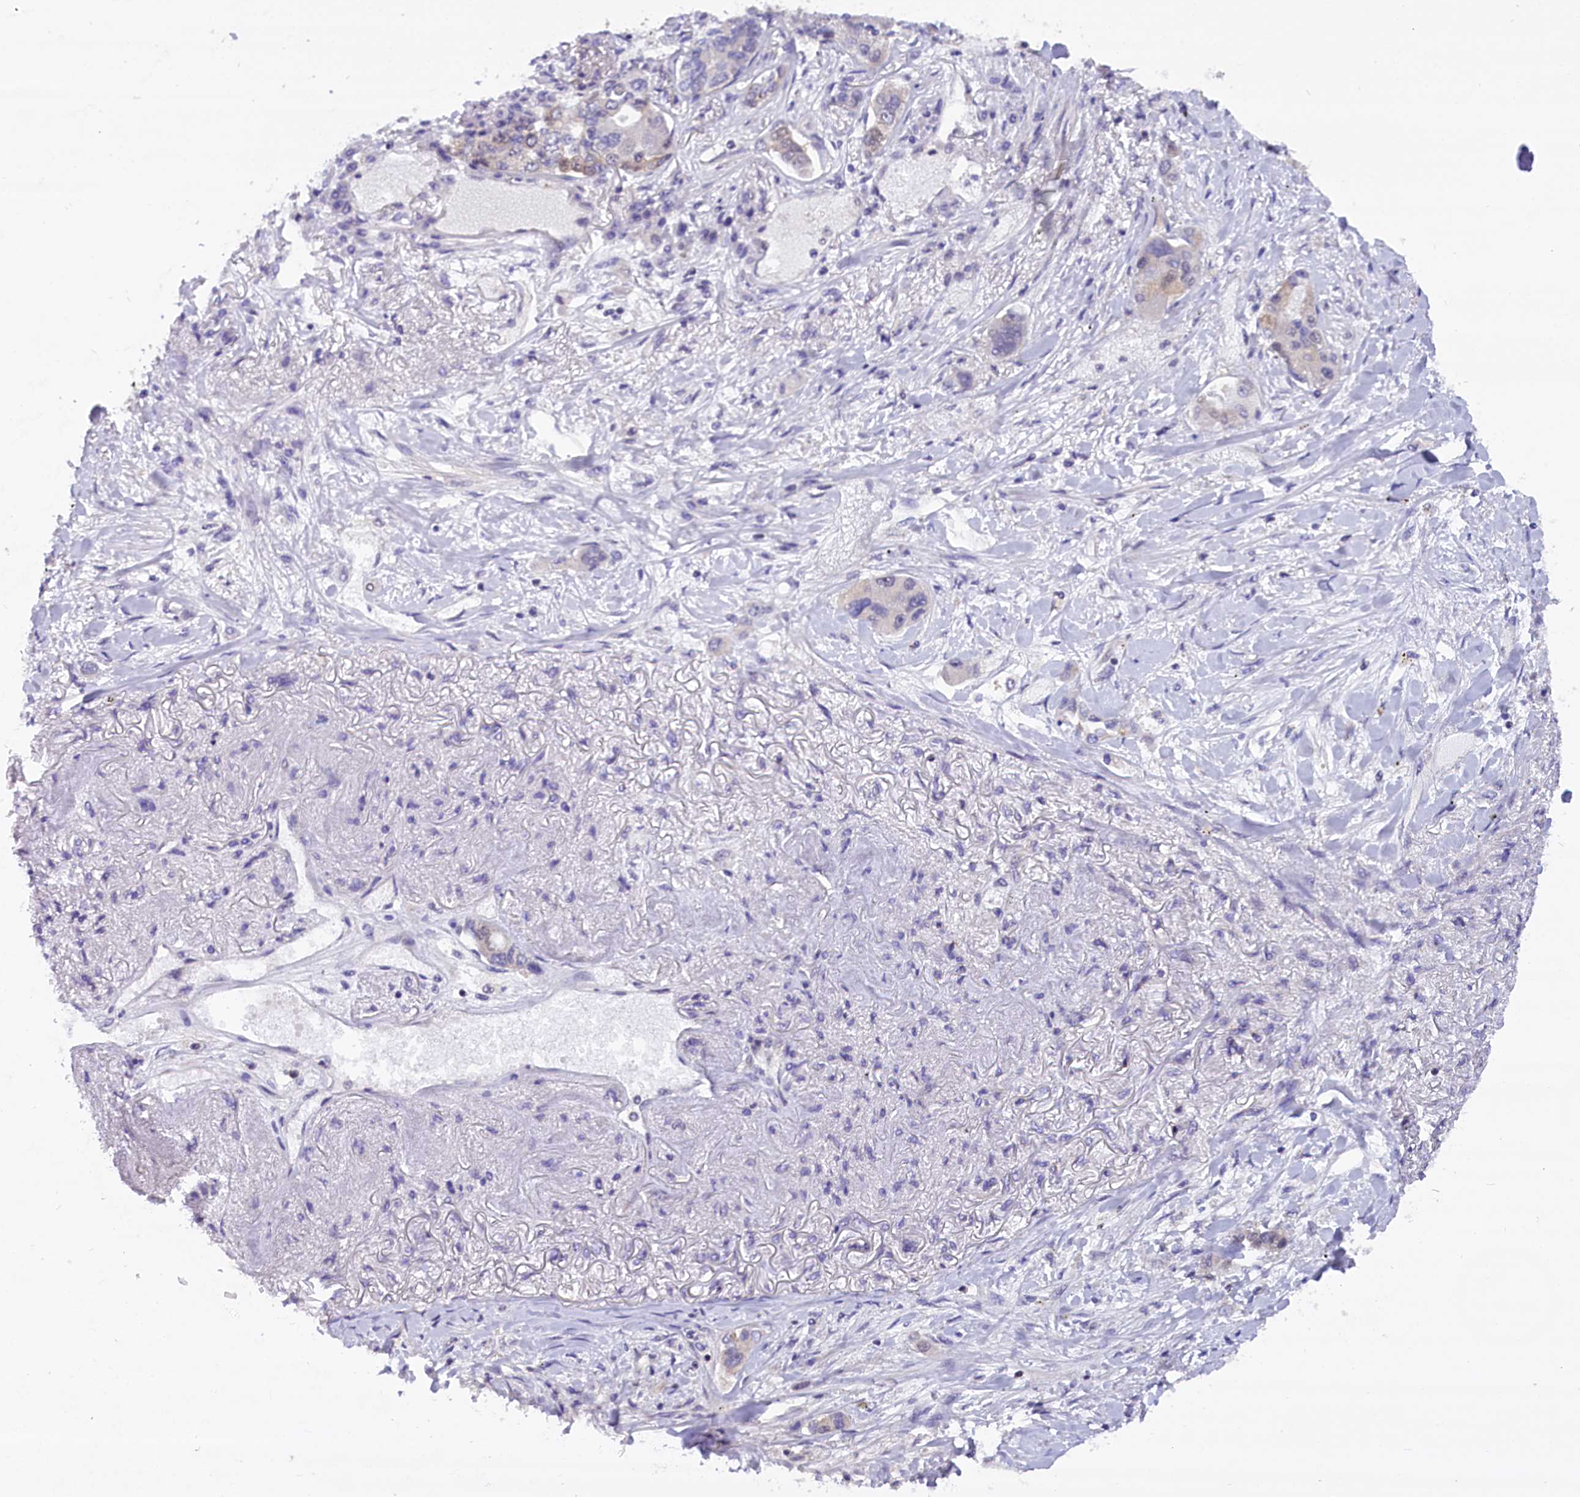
{"staining": {"intensity": "negative", "quantity": "none", "location": "none"}, "tissue": "lung cancer", "cell_type": "Tumor cells", "image_type": "cancer", "snomed": [{"axis": "morphology", "description": "Adenocarcinoma, NOS"}, {"axis": "topography", "description": "Lung"}], "caption": "The micrograph demonstrates no staining of tumor cells in lung adenocarcinoma.", "gene": "TBCB", "patient": {"sex": "male", "age": 49}}